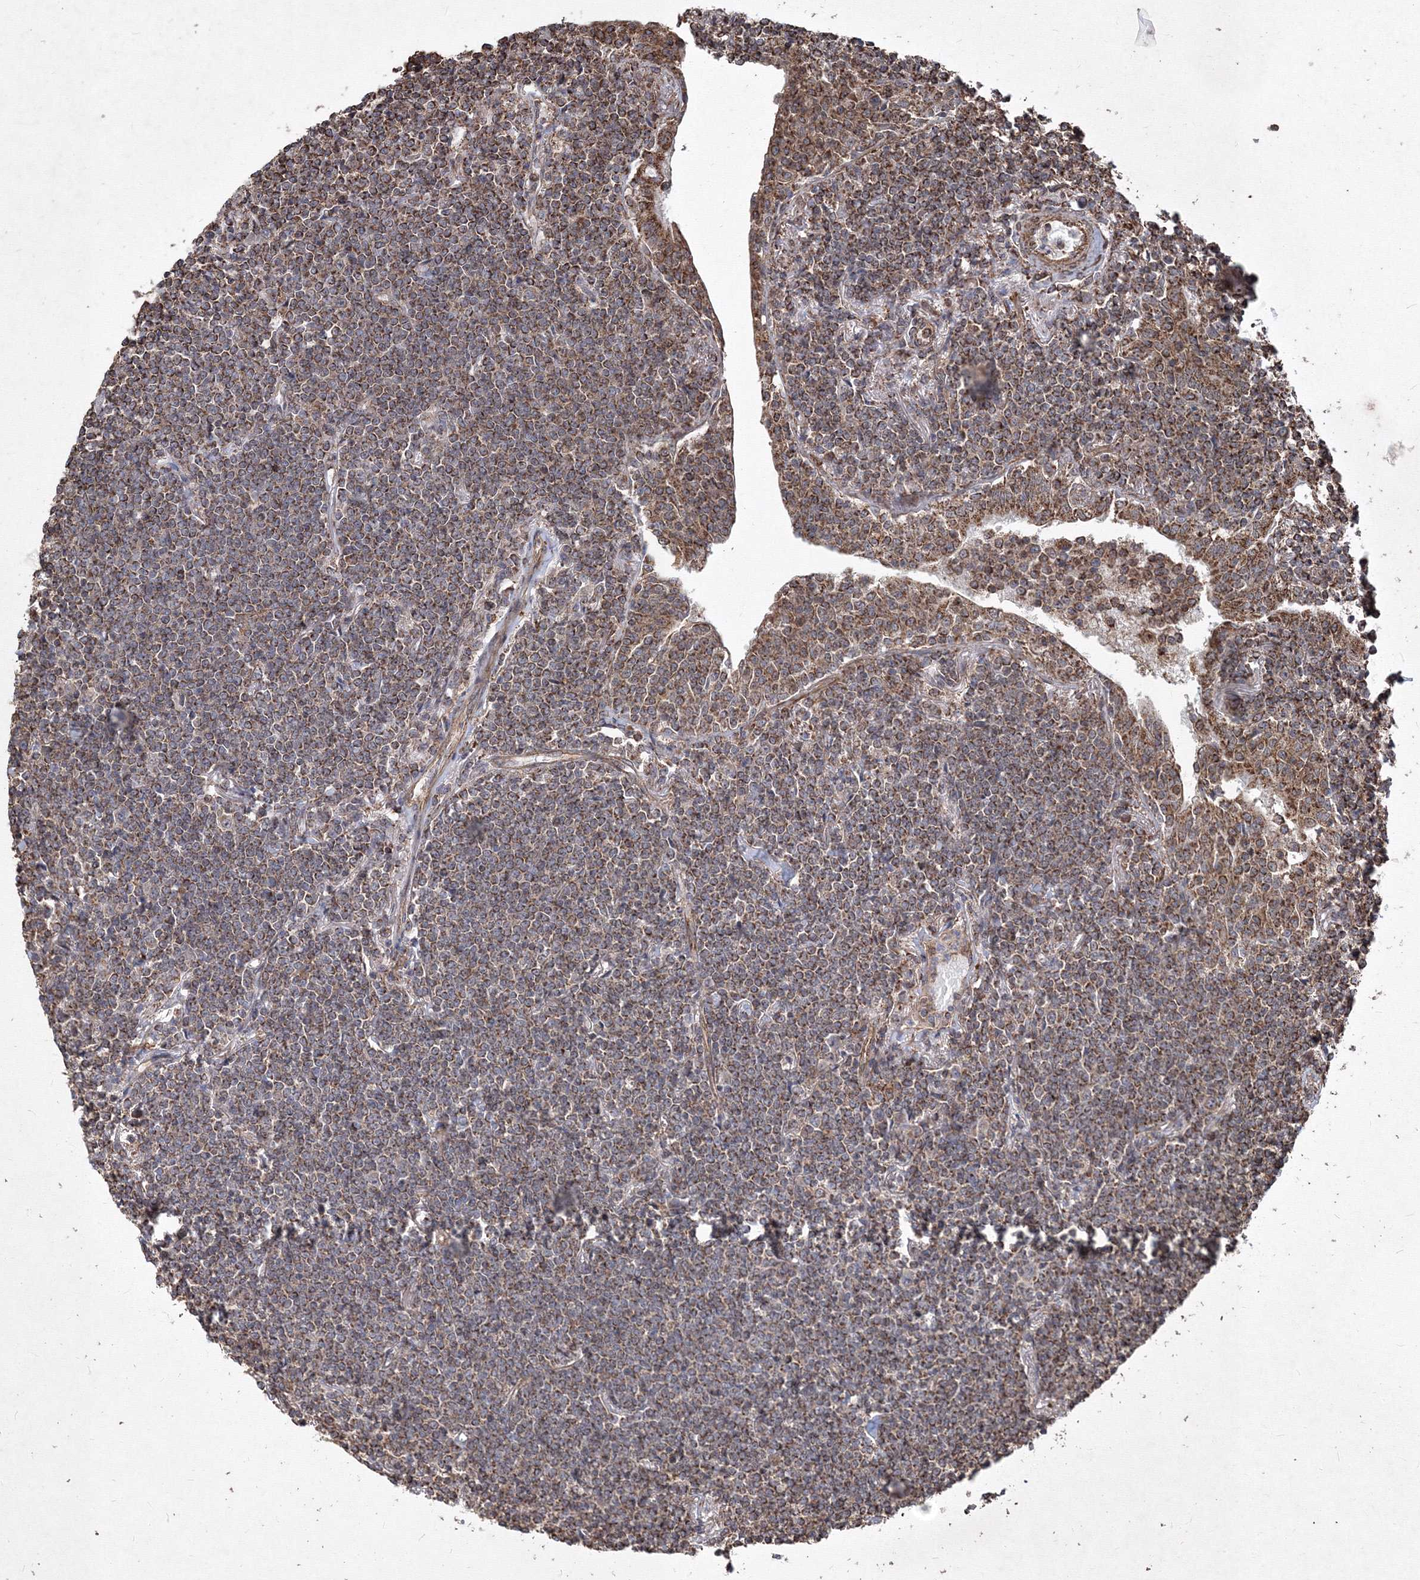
{"staining": {"intensity": "moderate", "quantity": ">75%", "location": "cytoplasmic/membranous"}, "tissue": "lymphoma", "cell_type": "Tumor cells", "image_type": "cancer", "snomed": [{"axis": "morphology", "description": "Malignant lymphoma, non-Hodgkin's type, Low grade"}, {"axis": "topography", "description": "Lung"}], "caption": "Lymphoma tissue demonstrates moderate cytoplasmic/membranous positivity in about >75% of tumor cells Immunohistochemistry (ihc) stains the protein of interest in brown and the nuclei are stained blue.", "gene": "TMEM139", "patient": {"sex": "female", "age": 71}}